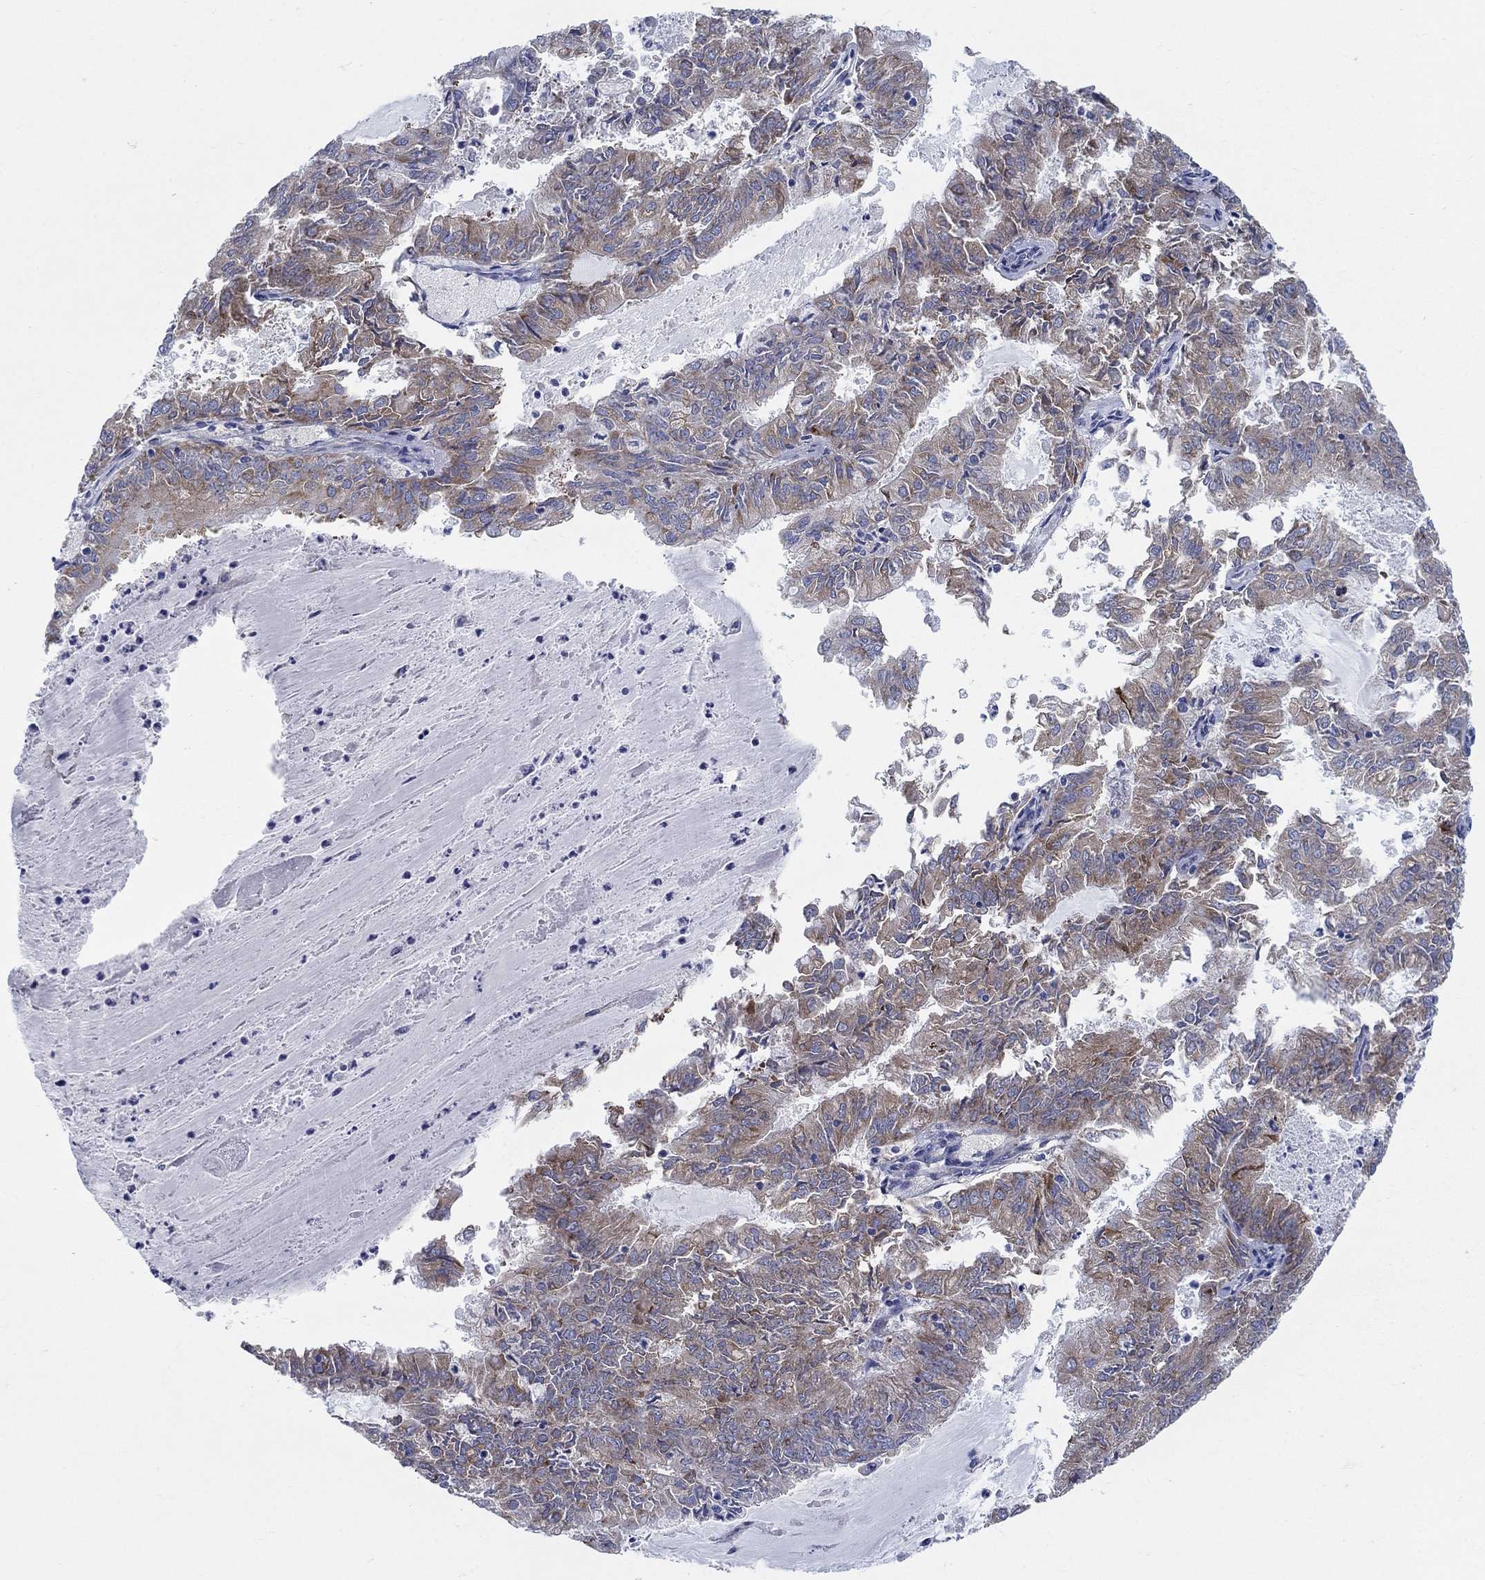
{"staining": {"intensity": "moderate", "quantity": "25%-75%", "location": "cytoplasmic/membranous"}, "tissue": "endometrial cancer", "cell_type": "Tumor cells", "image_type": "cancer", "snomed": [{"axis": "morphology", "description": "Adenocarcinoma, NOS"}, {"axis": "topography", "description": "Endometrium"}], "caption": "Protein positivity by immunohistochemistry (IHC) exhibits moderate cytoplasmic/membranous staining in about 25%-75% of tumor cells in endometrial adenocarcinoma. The staining was performed using DAB (3,3'-diaminobenzidine), with brown indicating positive protein expression. Nuclei are stained blue with hematoxylin.", "gene": "TMEM59", "patient": {"sex": "female", "age": 57}}